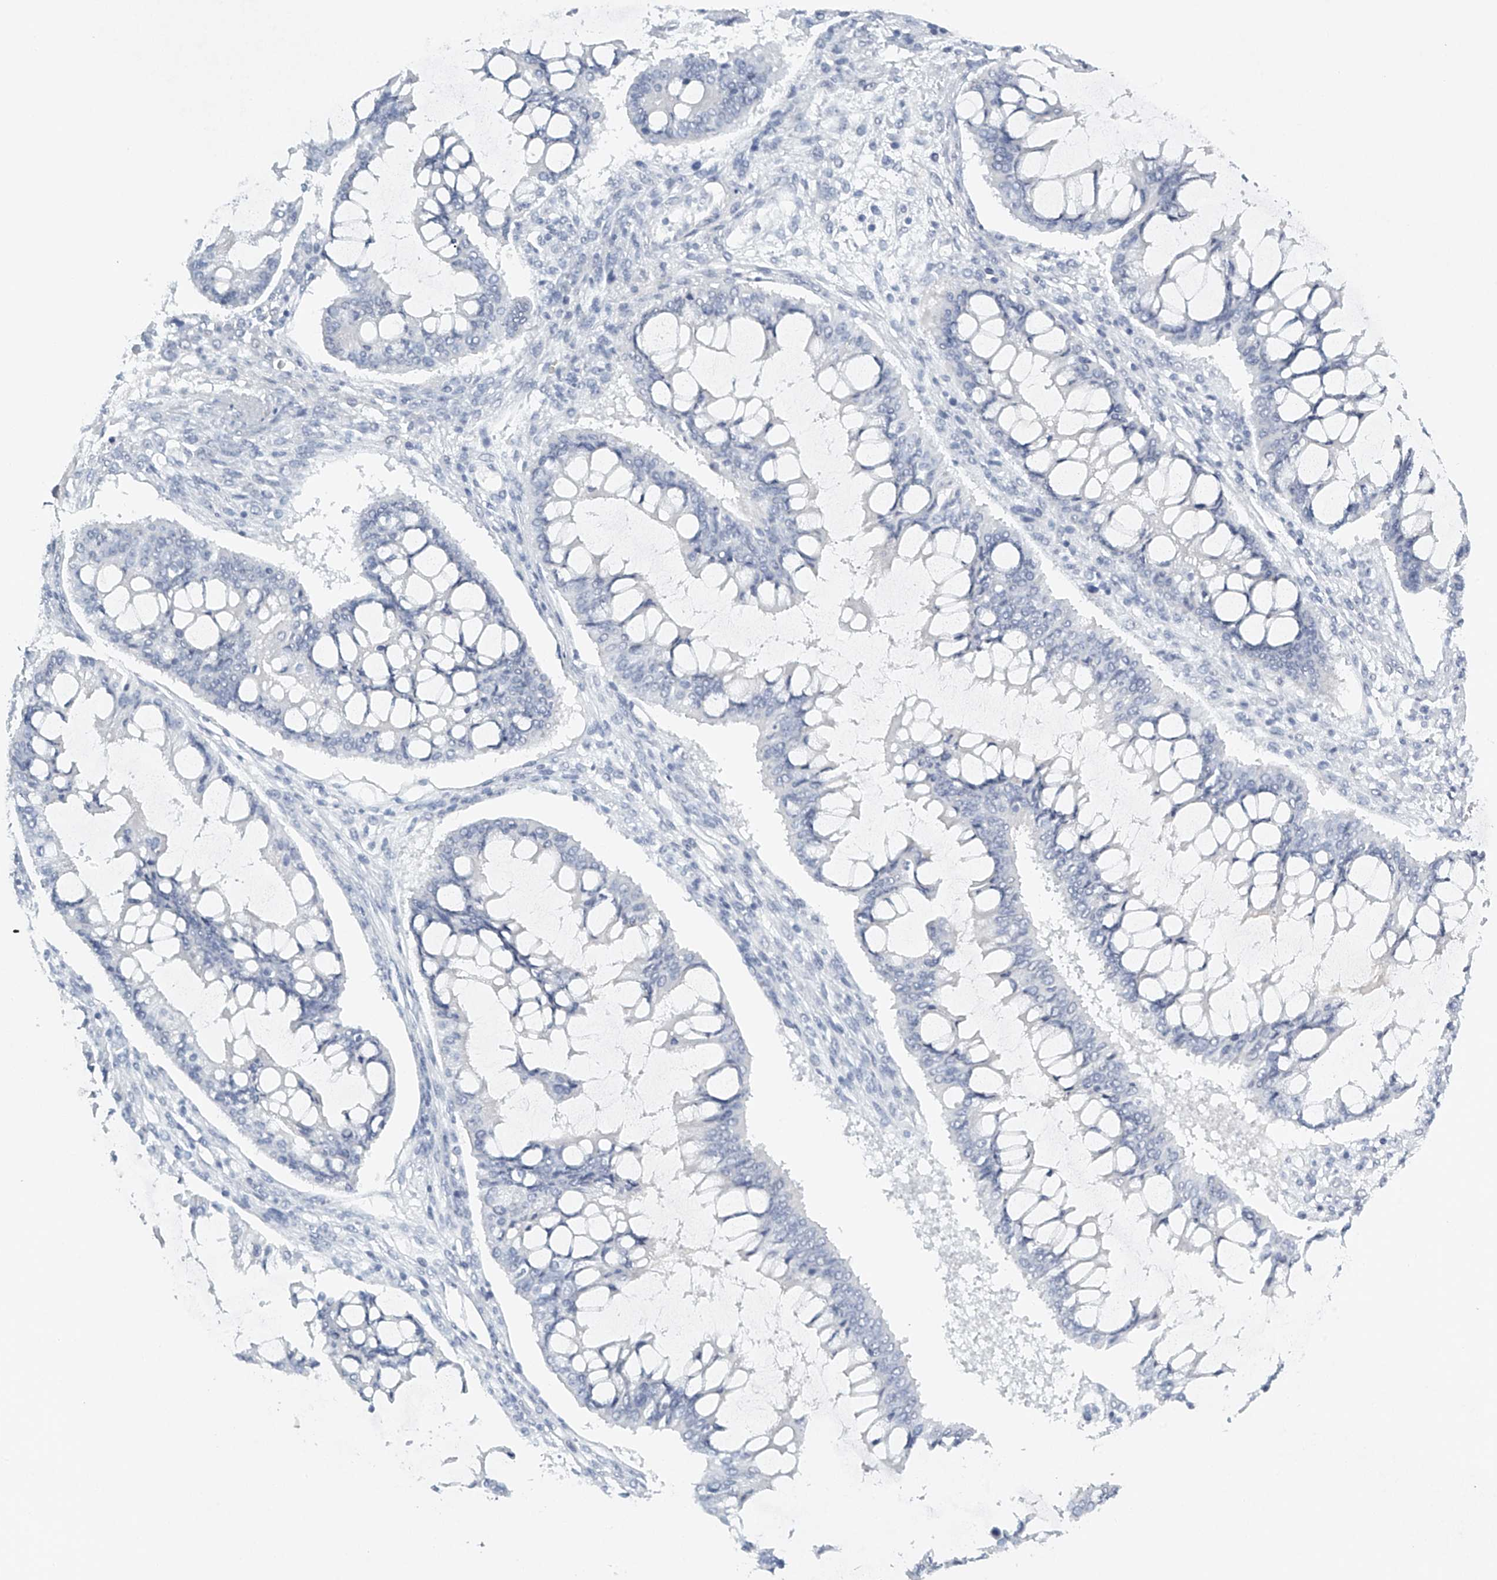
{"staining": {"intensity": "negative", "quantity": "none", "location": "none"}, "tissue": "ovarian cancer", "cell_type": "Tumor cells", "image_type": "cancer", "snomed": [{"axis": "morphology", "description": "Cystadenocarcinoma, mucinous, NOS"}, {"axis": "topography", "description": "Ovary"}], "caption": "An image of ovarian cancer stained for a protein displays no brown staining in tumor cells.", "gene": "FAT2", "patient": {"sex": "female", "age": 73}}